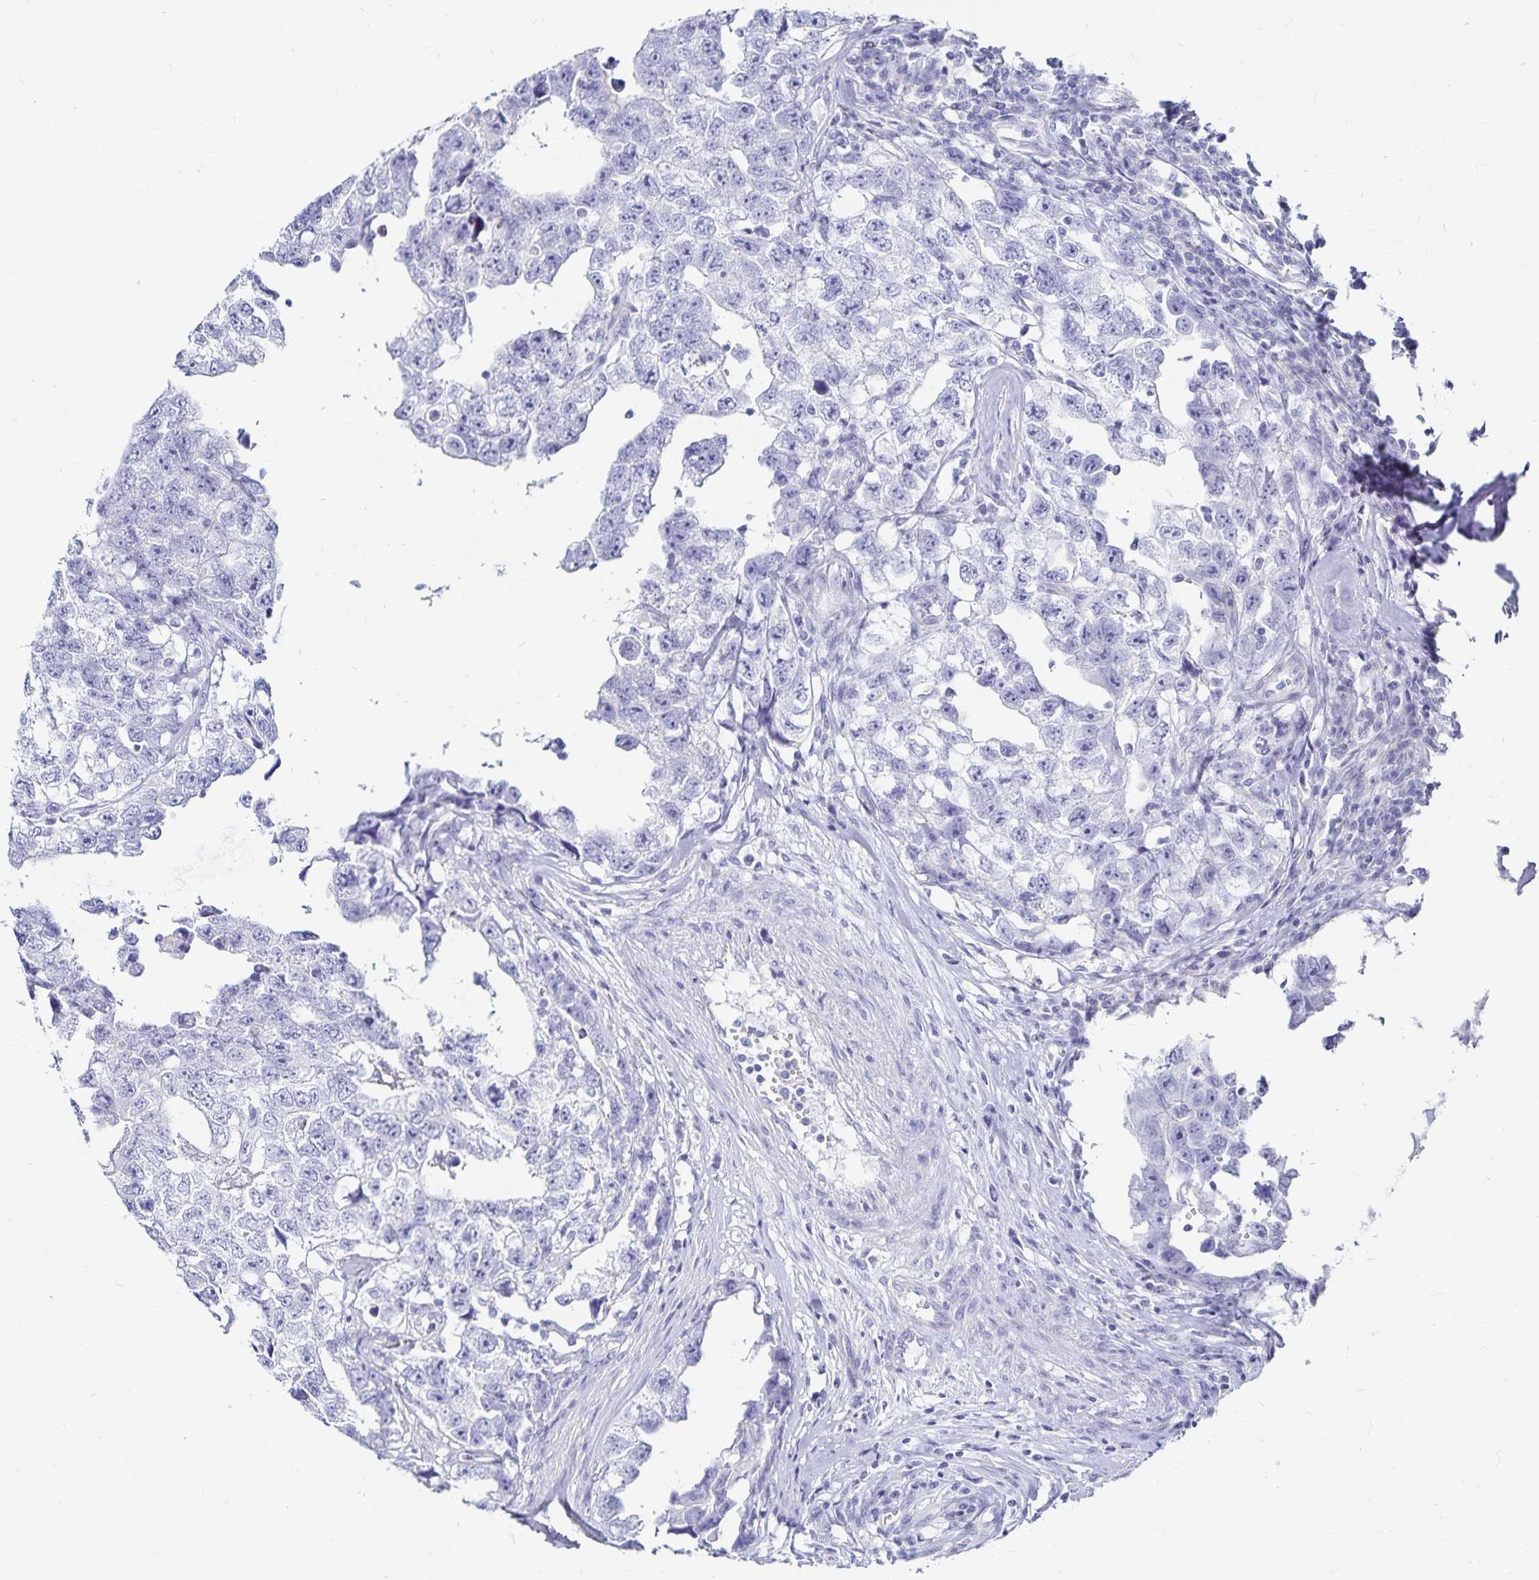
{"staining": {"intensity": "negative", "quantity": "none", "location": "none"}, "tissue": "testis cancer", "cell_type": "Tumor cells", "image_type": "cancer", "snomed": [{"axis": "morphology", "description": "Carcinoma, Embryonal, NOS"}, {"axis": "topography", "description": "Testis"}], "caption": "This histopathology image is of testis cancer stained with immunohistochemistry (IHC) to label a protein in brown with the nuclei are counter-stained blue. There is no positivity in tumor cells.", "gene": "TNIP1", "patient": {"sex": "male", "age": 22}}